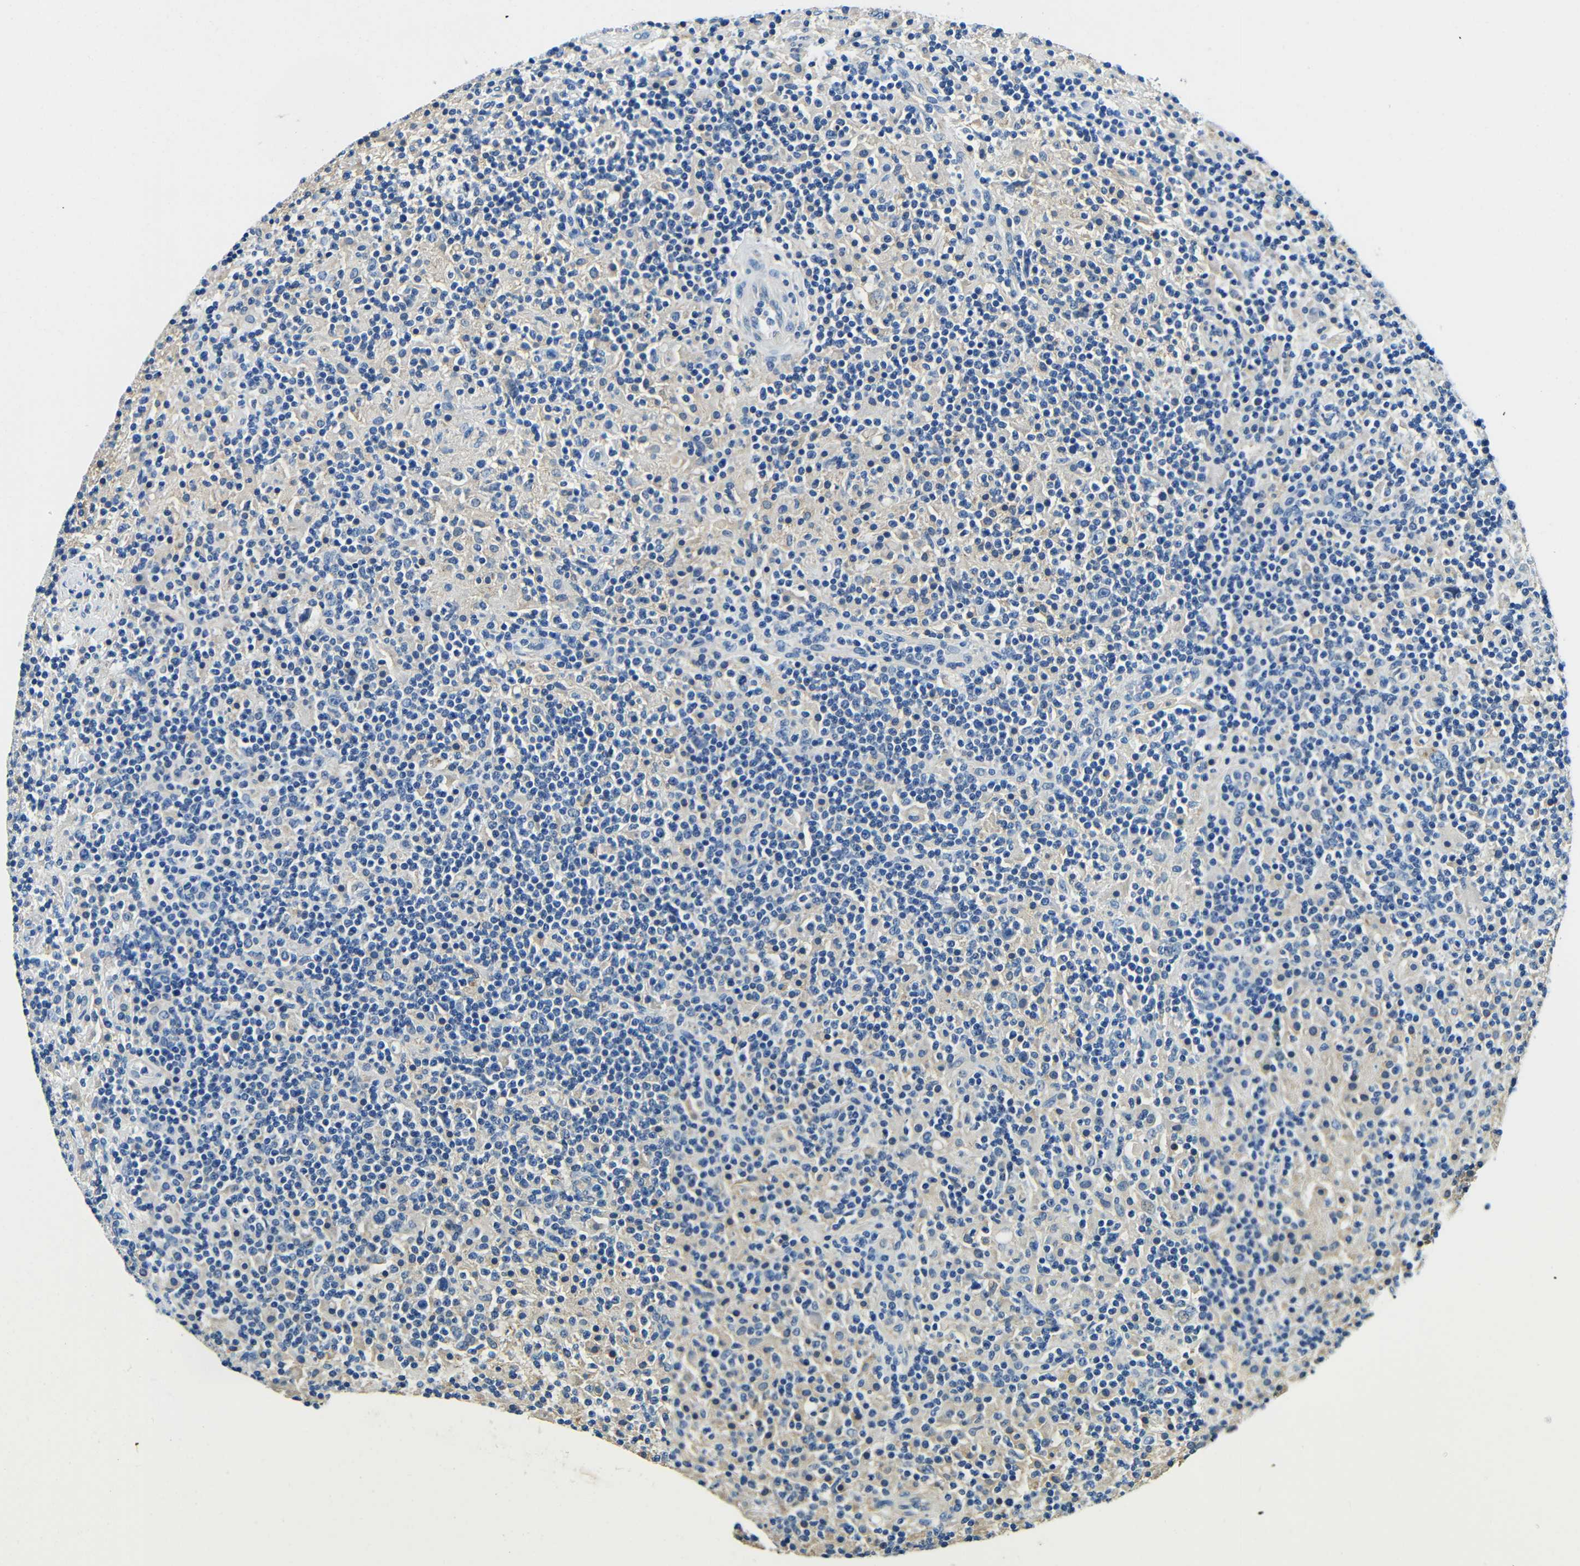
{"staining": {"intensity": "weak", "quantity": "<25%", "location": "cytoplasmic/membranous"}, "tissue": "lymphoma", "cell_type": "Tumor cells", "image_type": "cancer", "snomed": [{"axis": "morphology", "description": "Hodgkin's disease, NOS"}, {"axis": "topography", "description": "Lymph node"}], "caption": "Tumor cells show no significant protein staining in Hodgkin's disease.", "gene": "FMO5", "patient": {"sex": "male", "age": 70}}